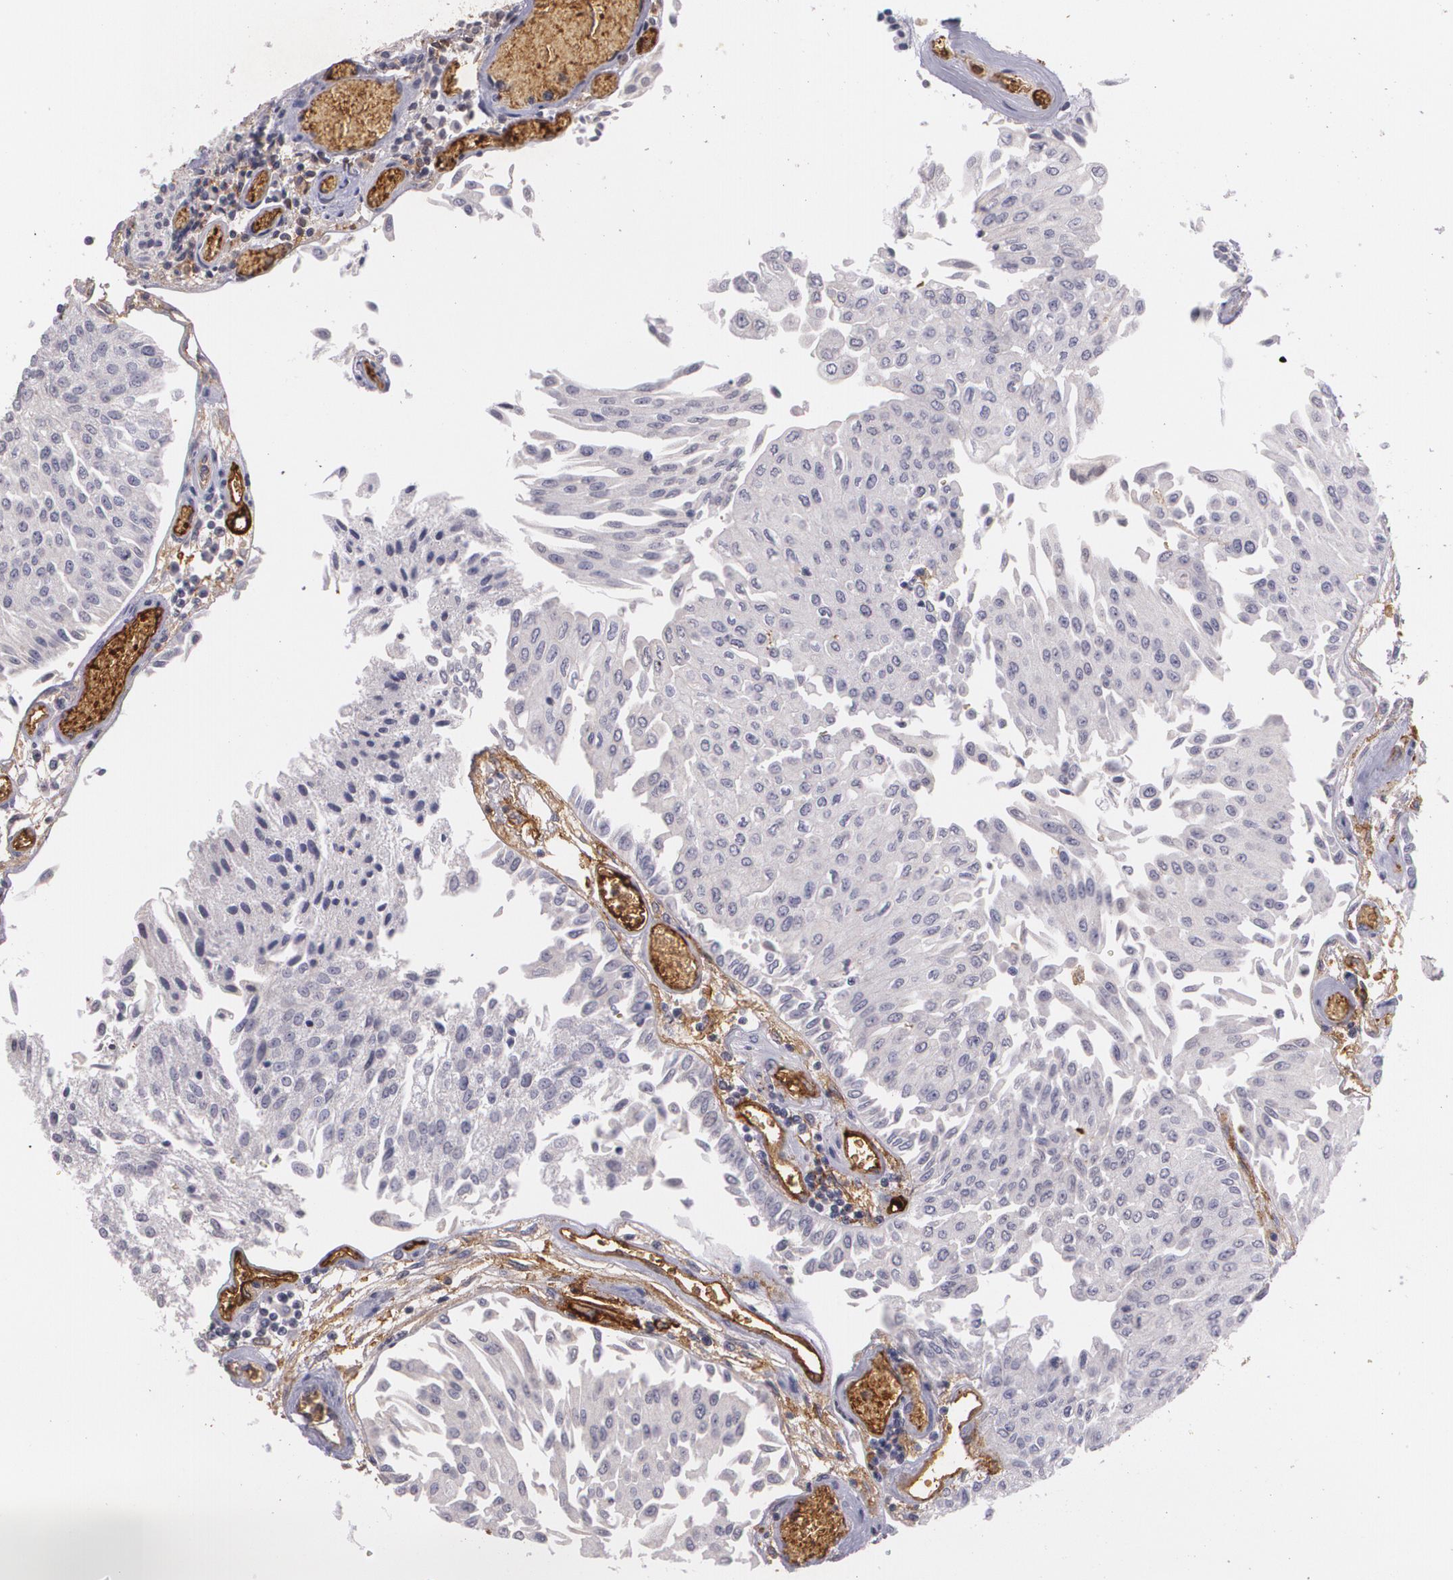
{"staining": {"intensity": "negative", "quantity": "none", "location": "none"}, "tissue": "urothelial cancer", "cell_type": "Tumor cells", "image_type": "cancer", "snomed": [{"axis": "morphology", "description": "Urothelial carcinoma, Low grade"}, {"axis": "topography", "description": "Urinary bladder"}], "caption": "This is a photomicrograph of immunohistochemistry (IHC) staining of urothelial cancer, which shows no expression in tumor cells.", "gene": "ACE", "patient": {"sex": "male", "age": 86}}